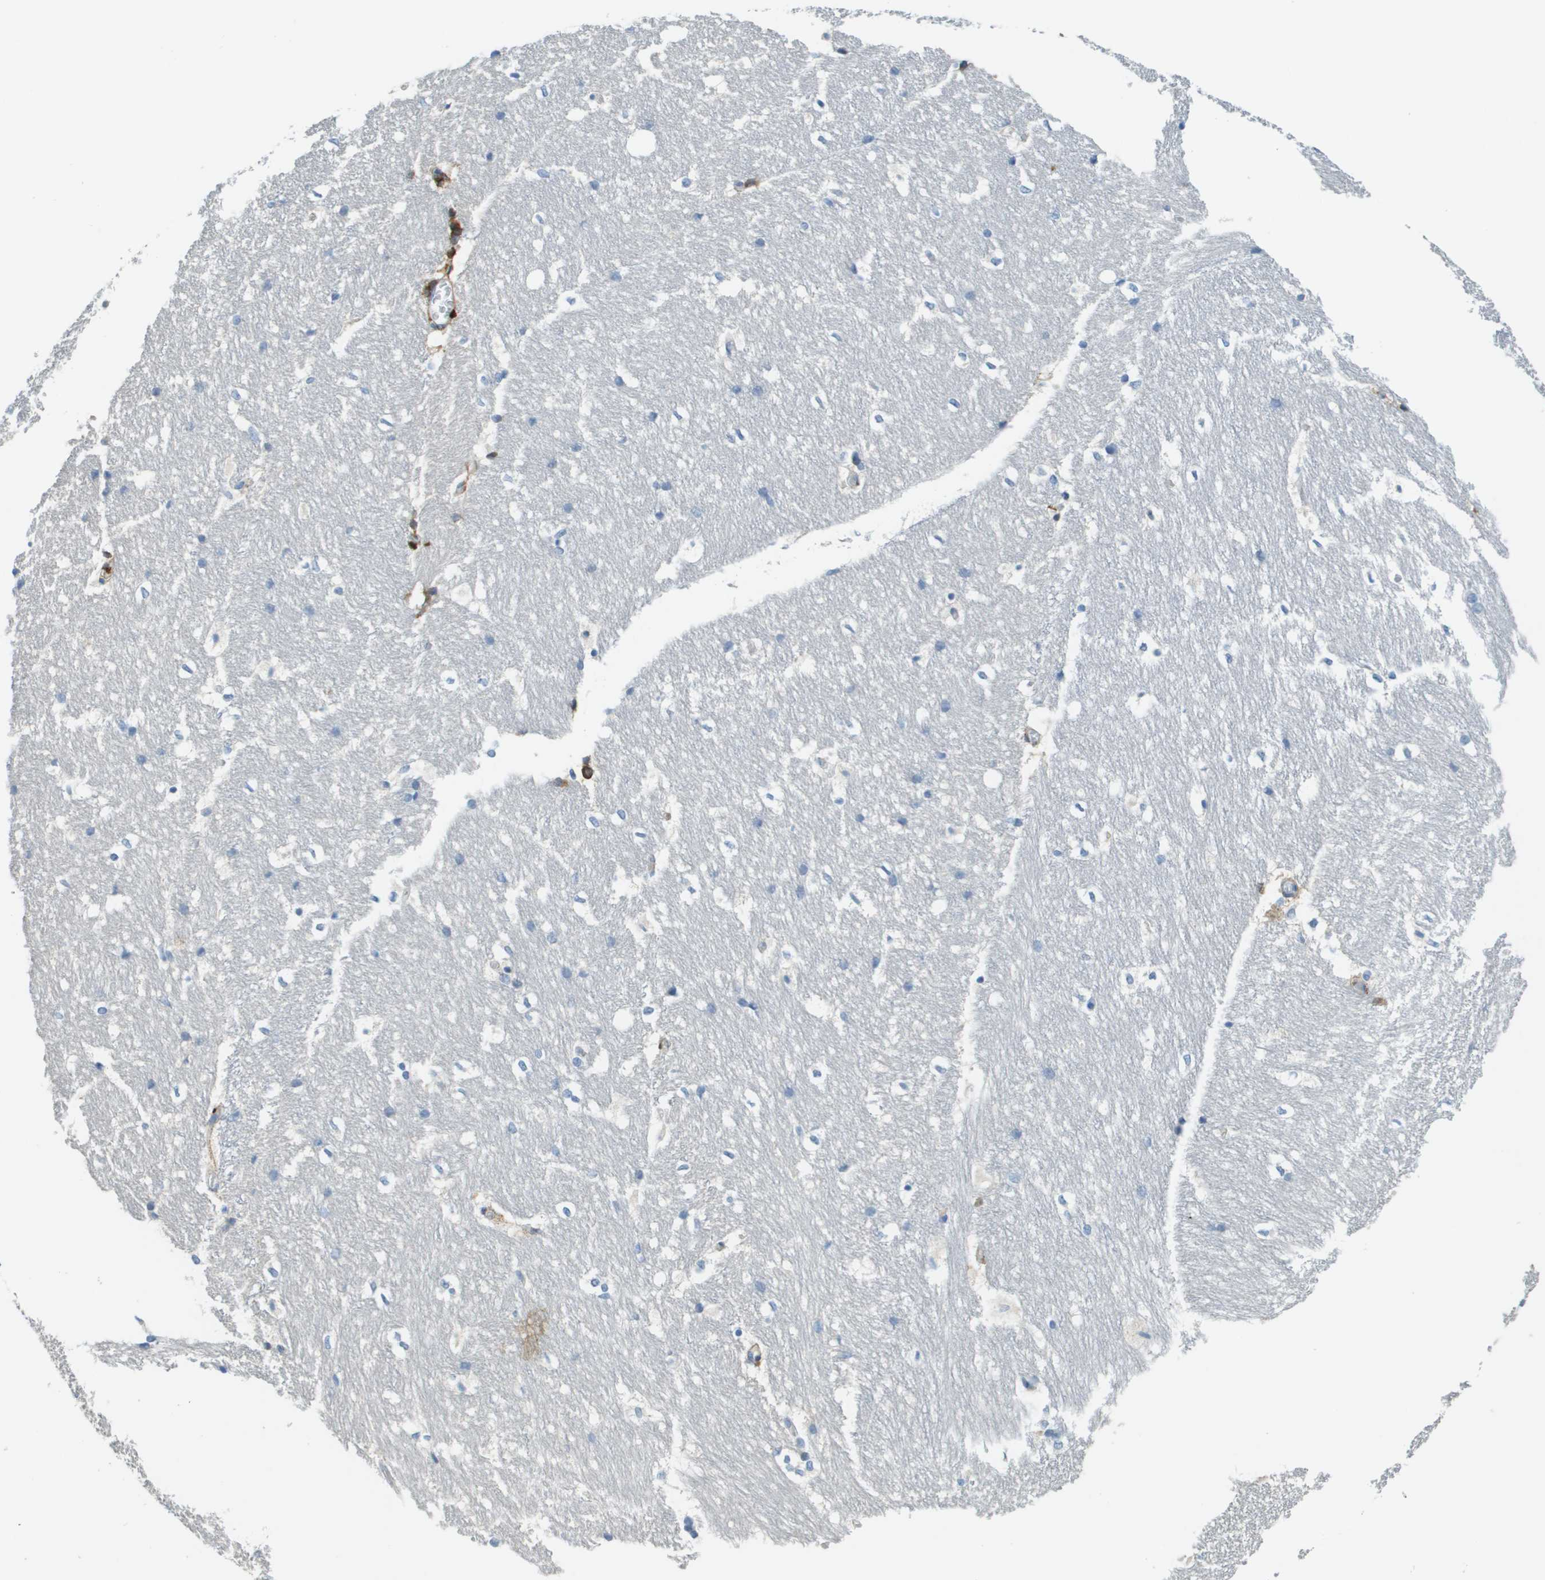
{"staining": {"intensity": "negative", "quantity": "none", "location": "none"}, "tissue": "hippocampus", "cell_type": "Glial cells", "image_type": "normal", "snomed": [{"axis": "morphology", "description": "Normal tissue, NOS"}, {"axis": "topography", "description": "Hippocampus"}], "caption": "Normal hippocampus was stained to show a protein in brown. There is no significant expression in glial cells. (DAB (3,3'-diaminobenzidine) IHC, high magnification).", "gene": "DCN", "patient": {"sex": "female", "age": 19}}